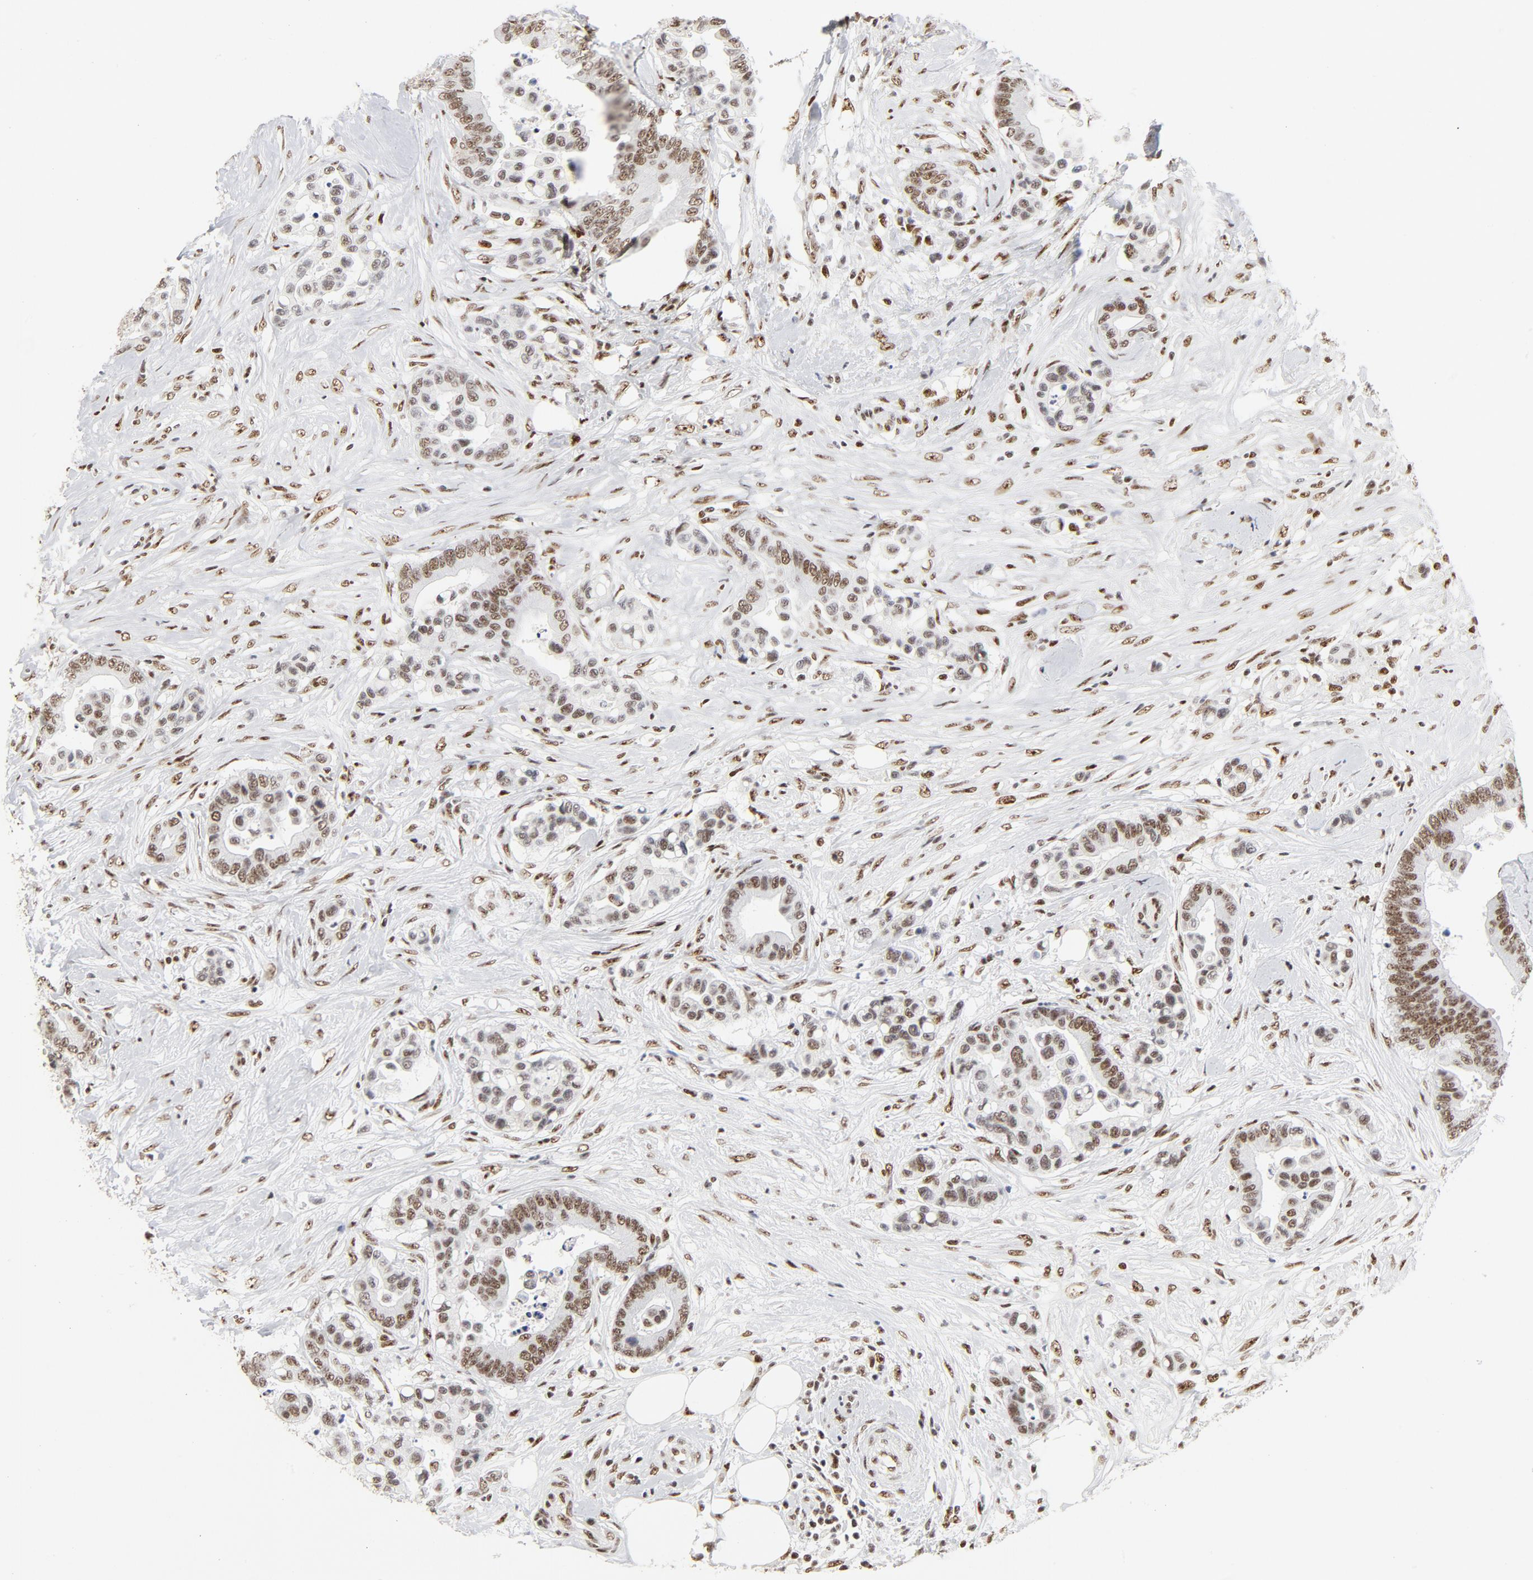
{"staining": {"intensity": "moderate", "quantity": ">75%", "location": "nuclear"}, "tissue": "colorectal cancer", "cell_type": "Tumor cells", "image_type": "cancer", "snomed": [{"axis": "morphology", "description": "Adenocarcinoma, NOS"}, {"axis": "topography", "description": "Colon"}], "caption": "Immunohistochemistry (IHC) of human colorectal adenocarcinoma reveals medium levels of moderate nuclear positivity in about >75% of tumor cells.", "gene": "GTF2H1", "patient": {"sex": "male", "age": 82}}